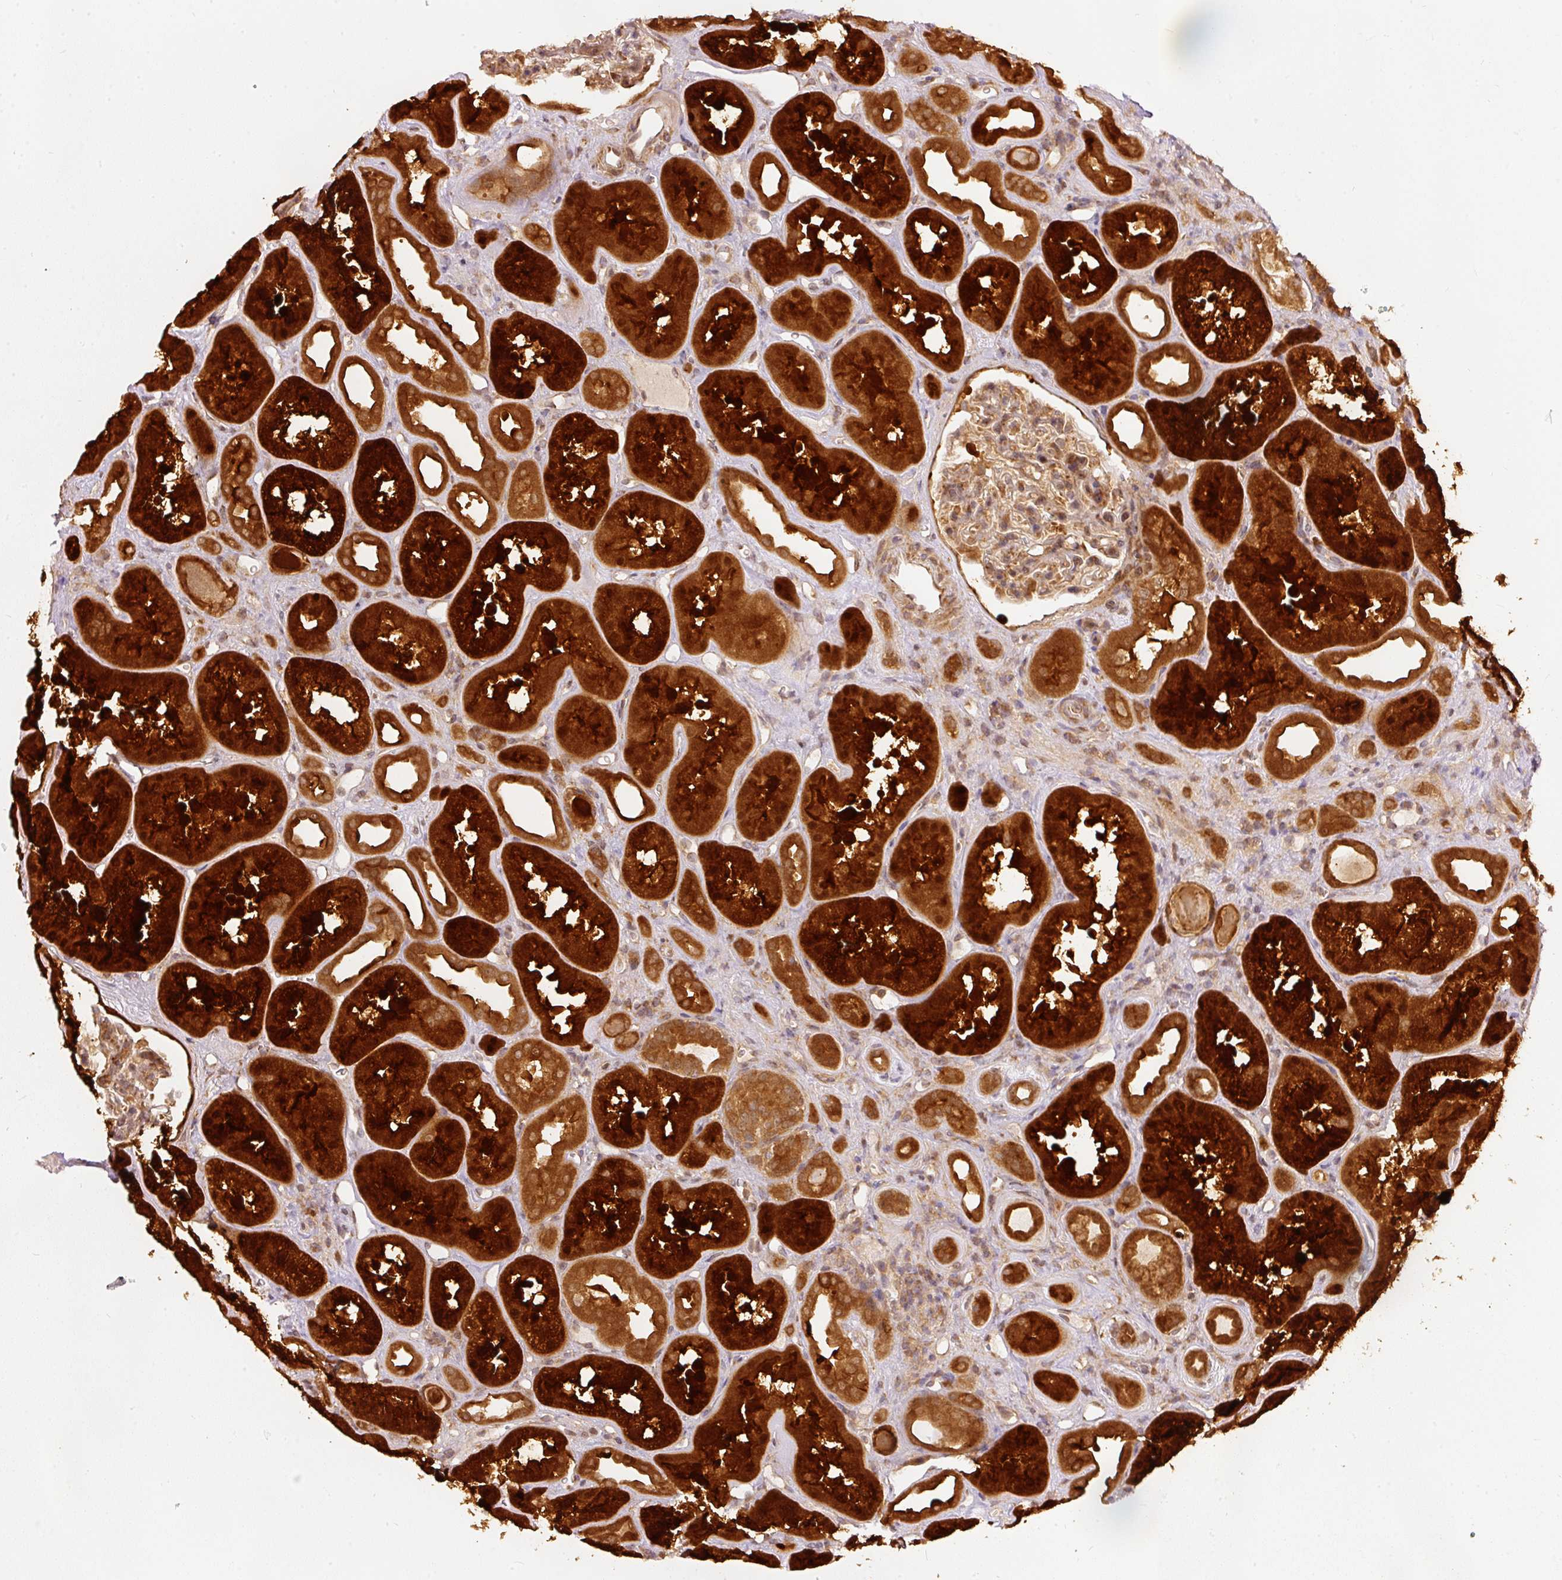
{"staining": {"intensity": "moderate", "quantity": "25%-75%", "location": "cytoplasmic/membranous"}, "tissue": "kidney", "cell_type": "Cells in glomeruli", "image_type": "normal", "snomed": [{"axis": "morphology", "description": "Normal tissue, NOS"}, {"axis": "topography", "description": "Kidney"}], "caption": "Immunohistochemical staining of normal kidney reveals 25%-75% levels of moderate cytoplasmic/membranous protein expression in about 25%-75% of cells in glomeruli. Using DAB (3,3'-diaminobenzidine) (brown) and hematoxylin (blue) stains, captured at high magnification using brightfield microscopy.", "gene": "EIF3B", "patient": {"sex": "male", "age": 61}}